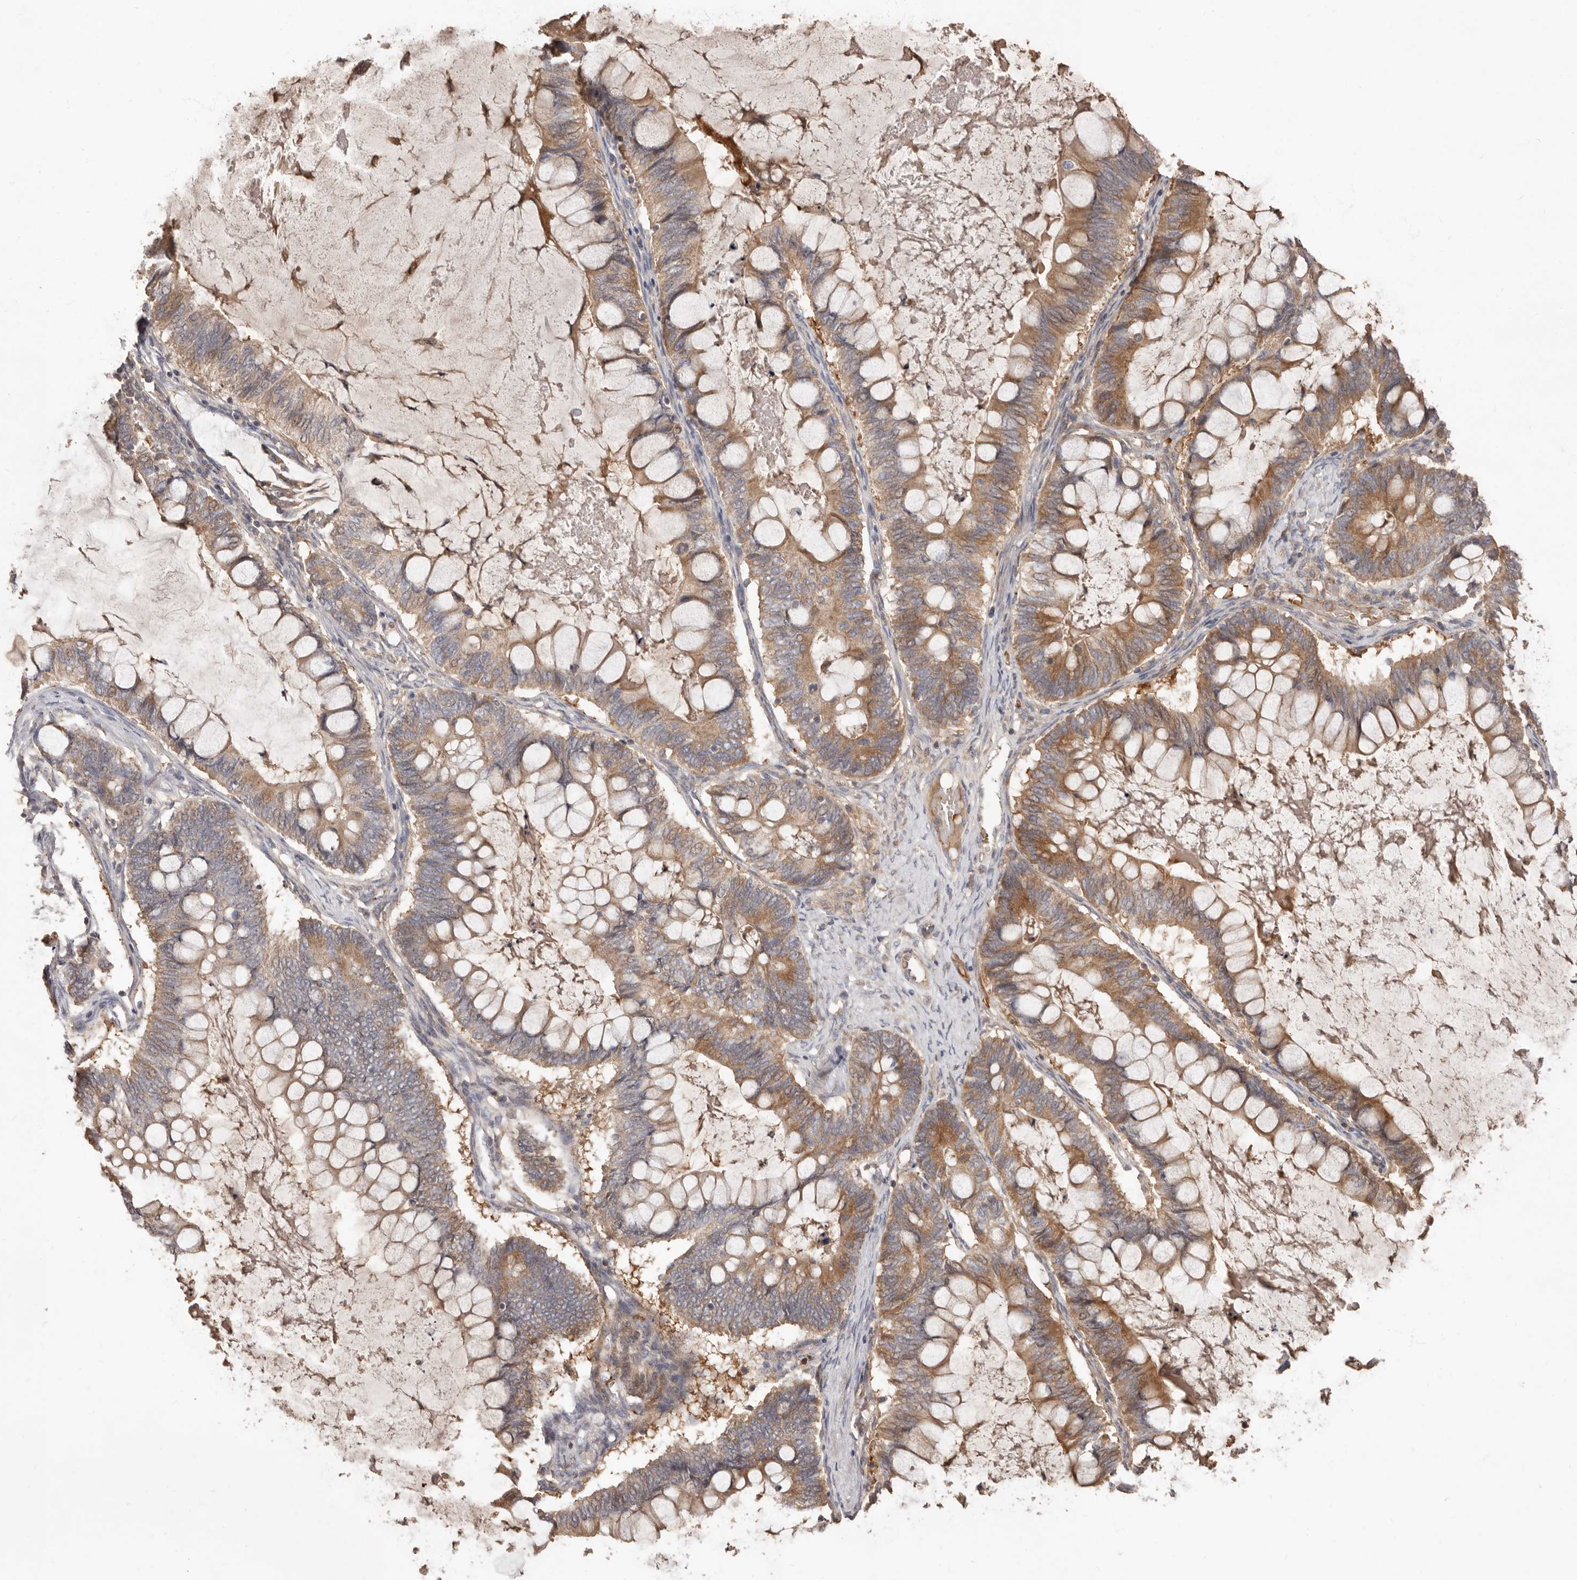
{"staining": {"intensity": "moderate", "quantity": ">75%", "location": "cytoplasmic/membranous"}, "tissue": "ovarian cancer", "cell_type": "Tumor cells", "image_type": "cancer", "snomed": [{"axis": "morphology", "description": "Cystadenocarcinoma, mucinous, NOS"}, {"axis": "topography", "description": "Ovary"}], "caption": "Protein staining of ovarian cancer (mucinous cystadenocarcinoma) tissue demonstrates moderate cytoplasmic/membranous staining in about >75% of tumor cells. Immunohistochemistry stains the protein in brown and the nuclei are stained blue.", "gene": "KIF26B", "patient": {"sex": "female", "age": 61}}